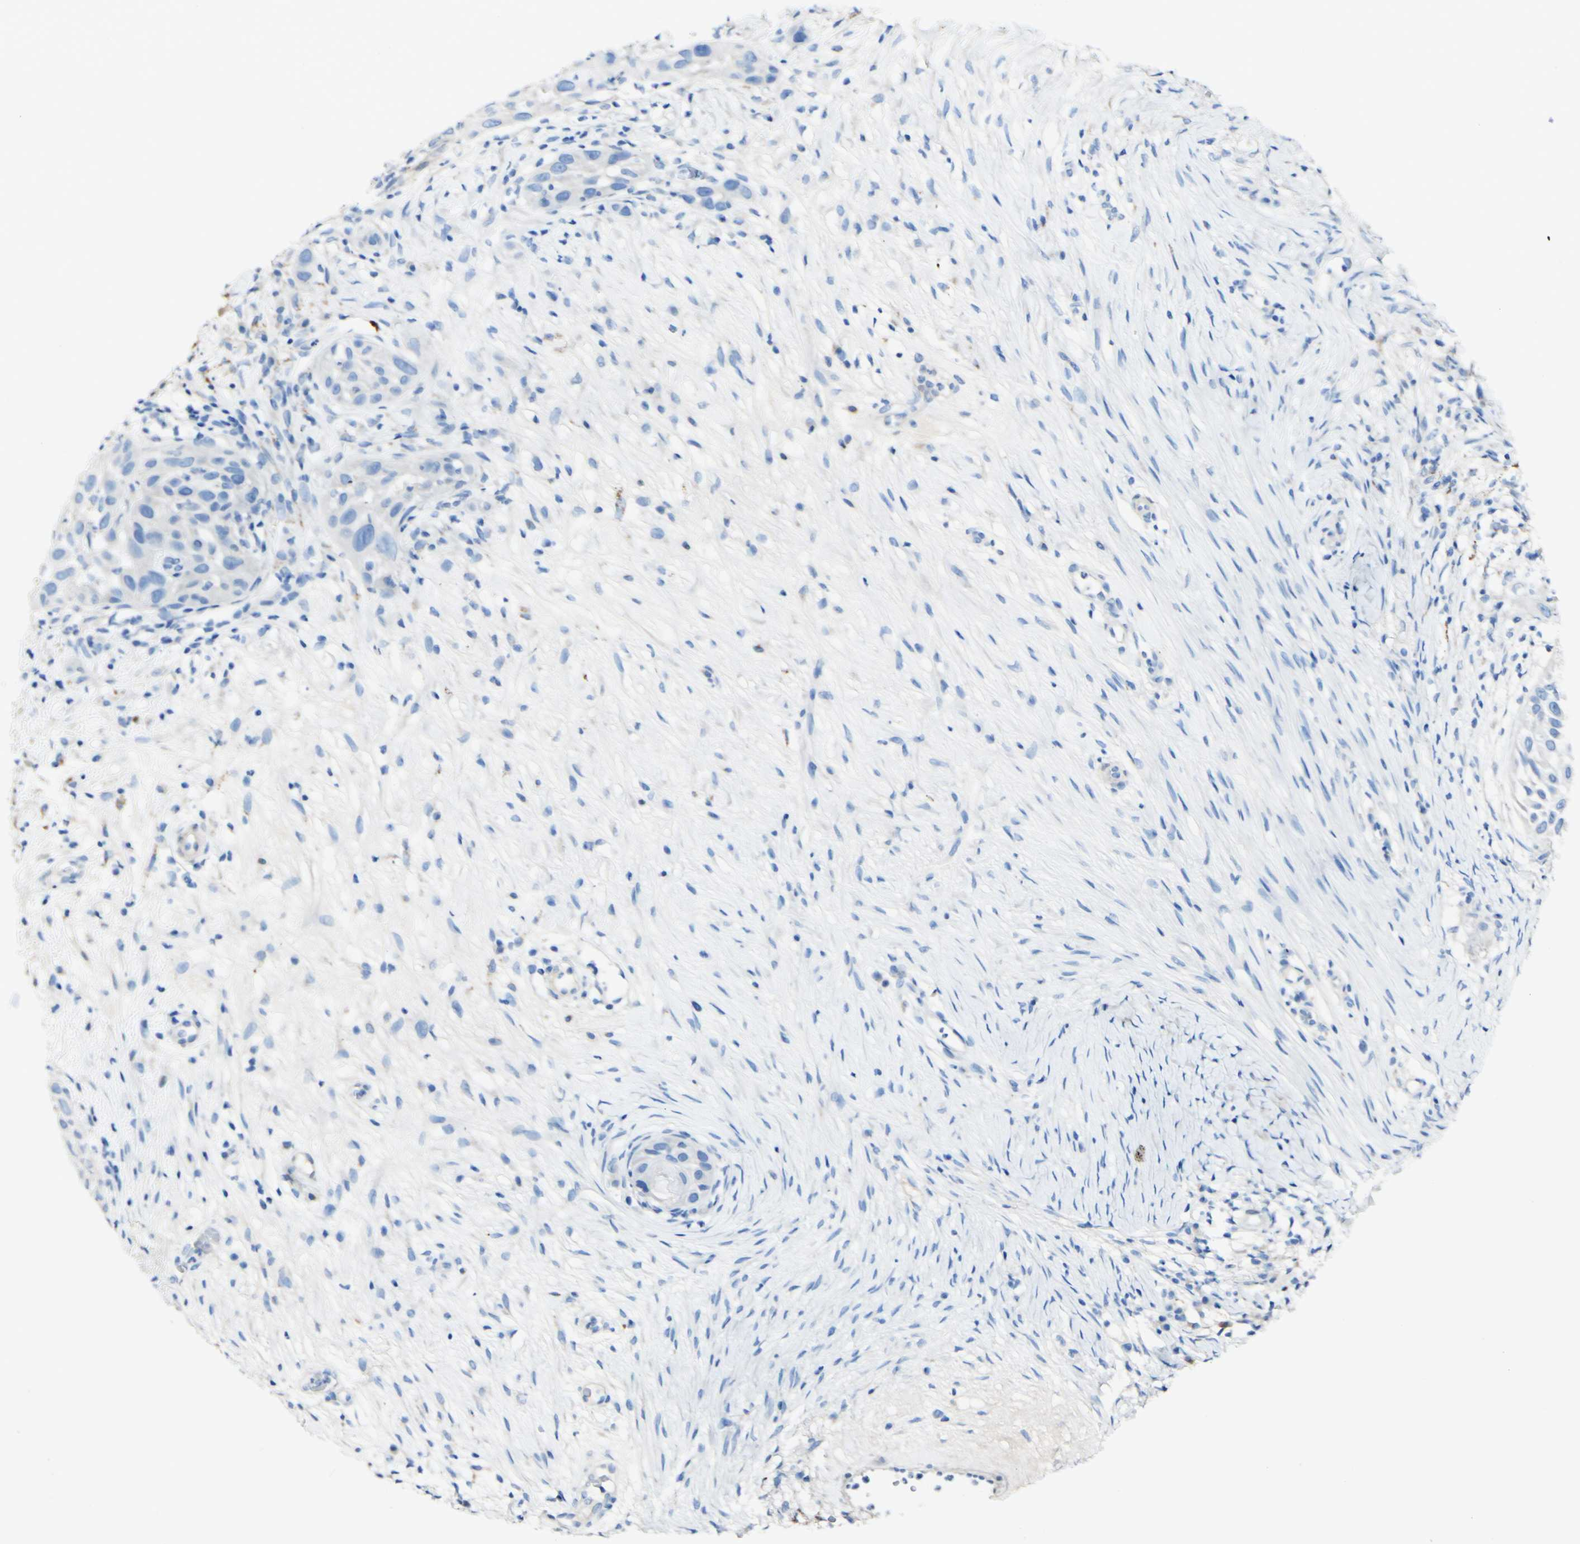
{"staining": {"intensity": "negative", "quantity": "none", "location": "none"}, "tissue": "skin cancer", "cell_type": "Tumor cells", "image_type": "cancer", "snomed": [{"axis": "morphology", "description": "Squamous cell carcinoma, NOS"}, {"axis": "topography", "description": "Skin"}], "caption": "High power microscopy image of an immunohistochemistry micrograph of skin cancer, revealing no significant positivity in tumor cells.", "gene": "FGF4", "patient": {"sex": "female", "age": 44}}